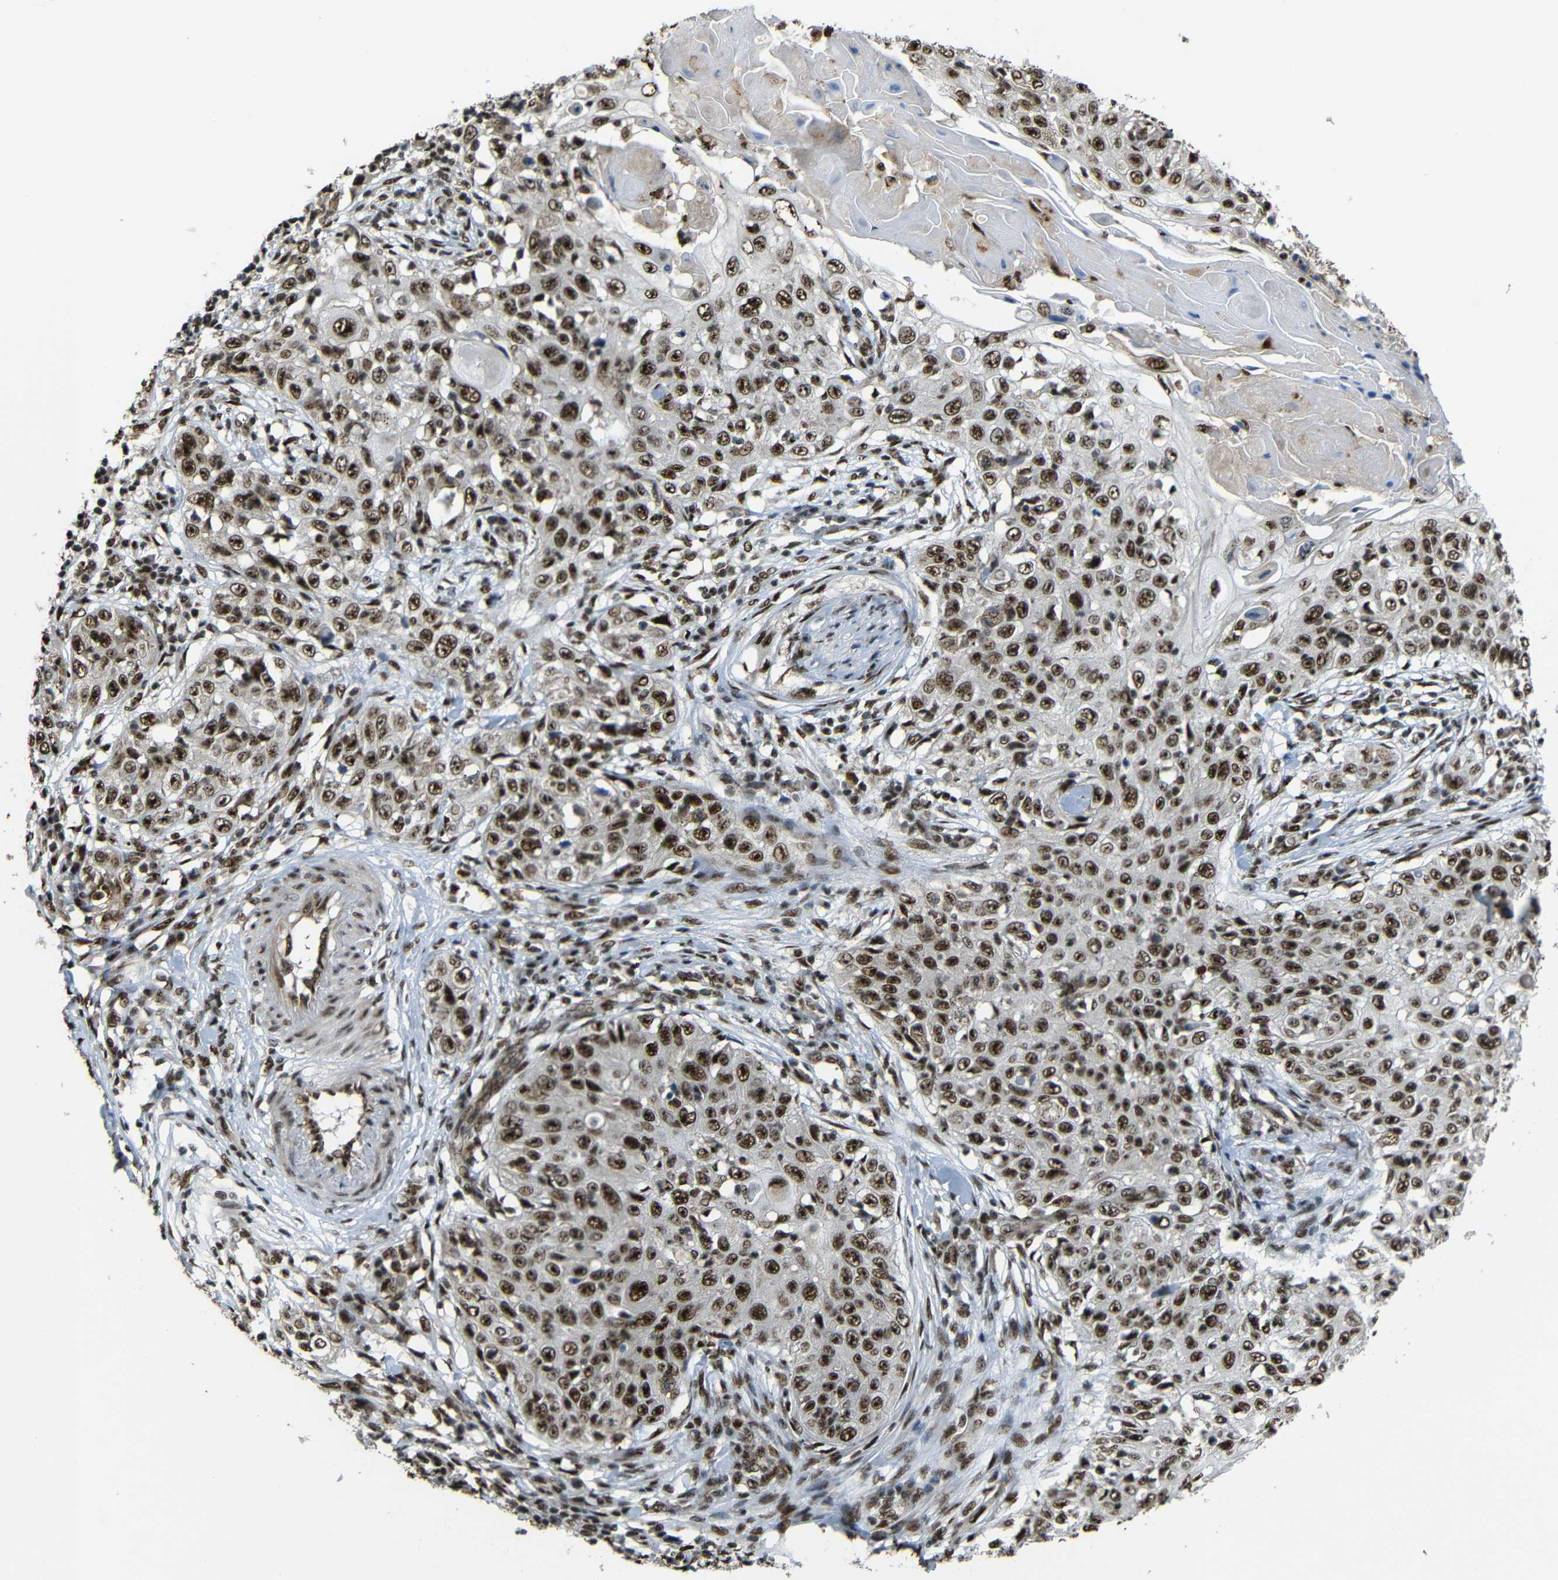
{"staining": {"intensity": "strong", "quantity": ">75%", "location": "cytoplasmic/membranous,nuclear"}, "tissue": "skin cancer", "cell_type": "Tumor cells", "image_type": "cancer", "snomed": [{"axis": "morphology", "description": "Squamous cell carcinoma, NOS"}, {"axis": "topography", "description": "Skin"}], "caption": "IHC photomicrograph of squamous cell carcinoma (skin) stained for a protein (brown), which exhibits high levels of strong cytoplasmic/membranous and nuclear positivity in about >75% of tumor cells.", "gene": "TCF7L2", "patient": {"sex": "male", "age": 86}}